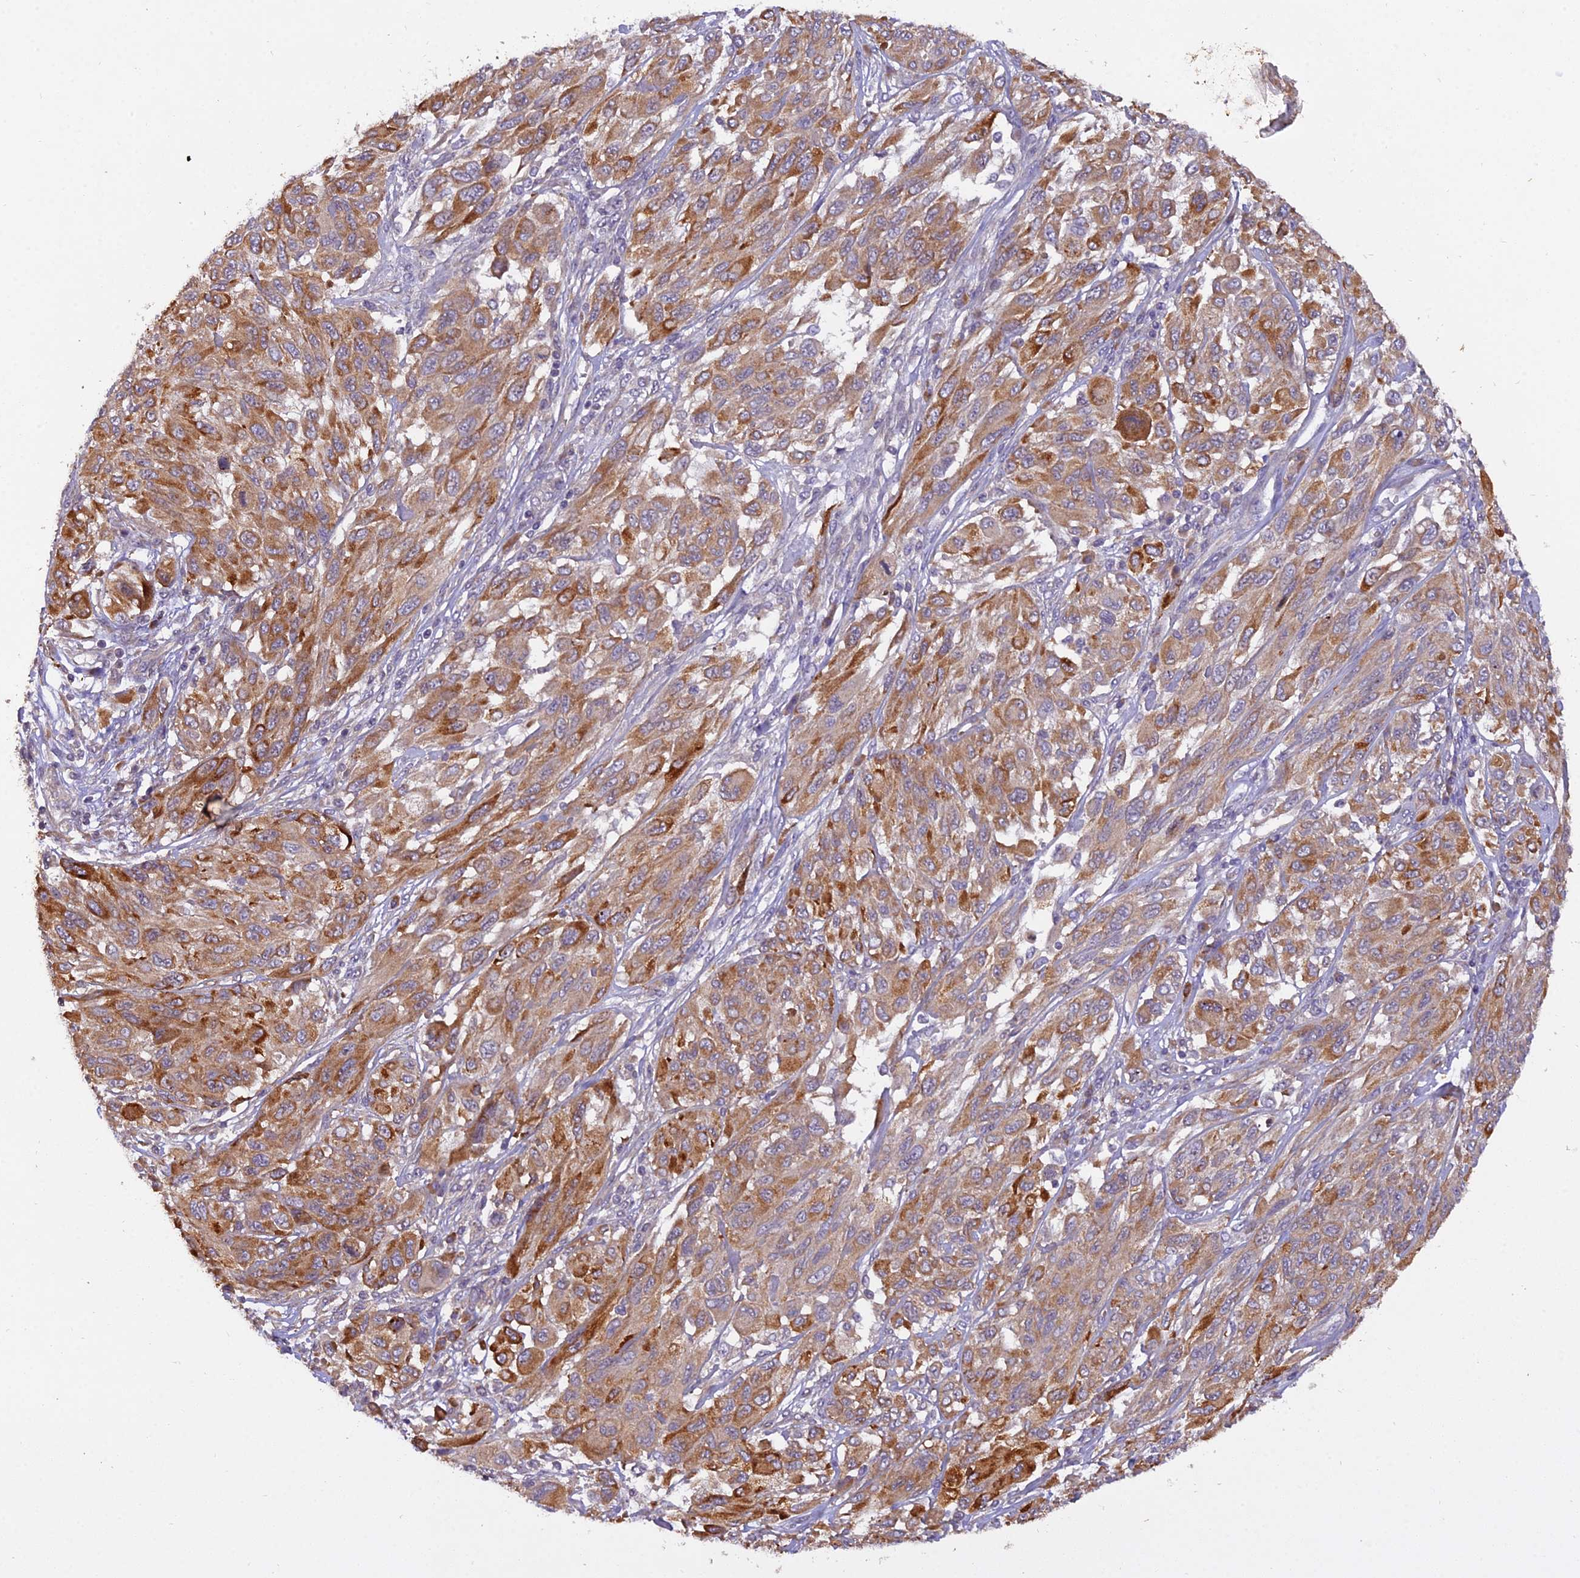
{"staining": {"intensity": "moderate", "quantity": ">75%", "location": "cytoplasmic/membranous"}, "tissue": "melanoma", "cell_type": "Tumor cells", "image_type": "cancer", "snomed": [{"axis": "morphology", "description": "Malignant melanoma, NOS"}, {"axis": "topography", "description": "Skin"}], "caption": "There is medium levels of moderate cytoplasmic/membranous positivity in tumor cells of melanoma, as demonstrated by immunohistochemical staining (brown color).", "gene": "CENPL", "patient": {"sex": "female", "age": 91}}